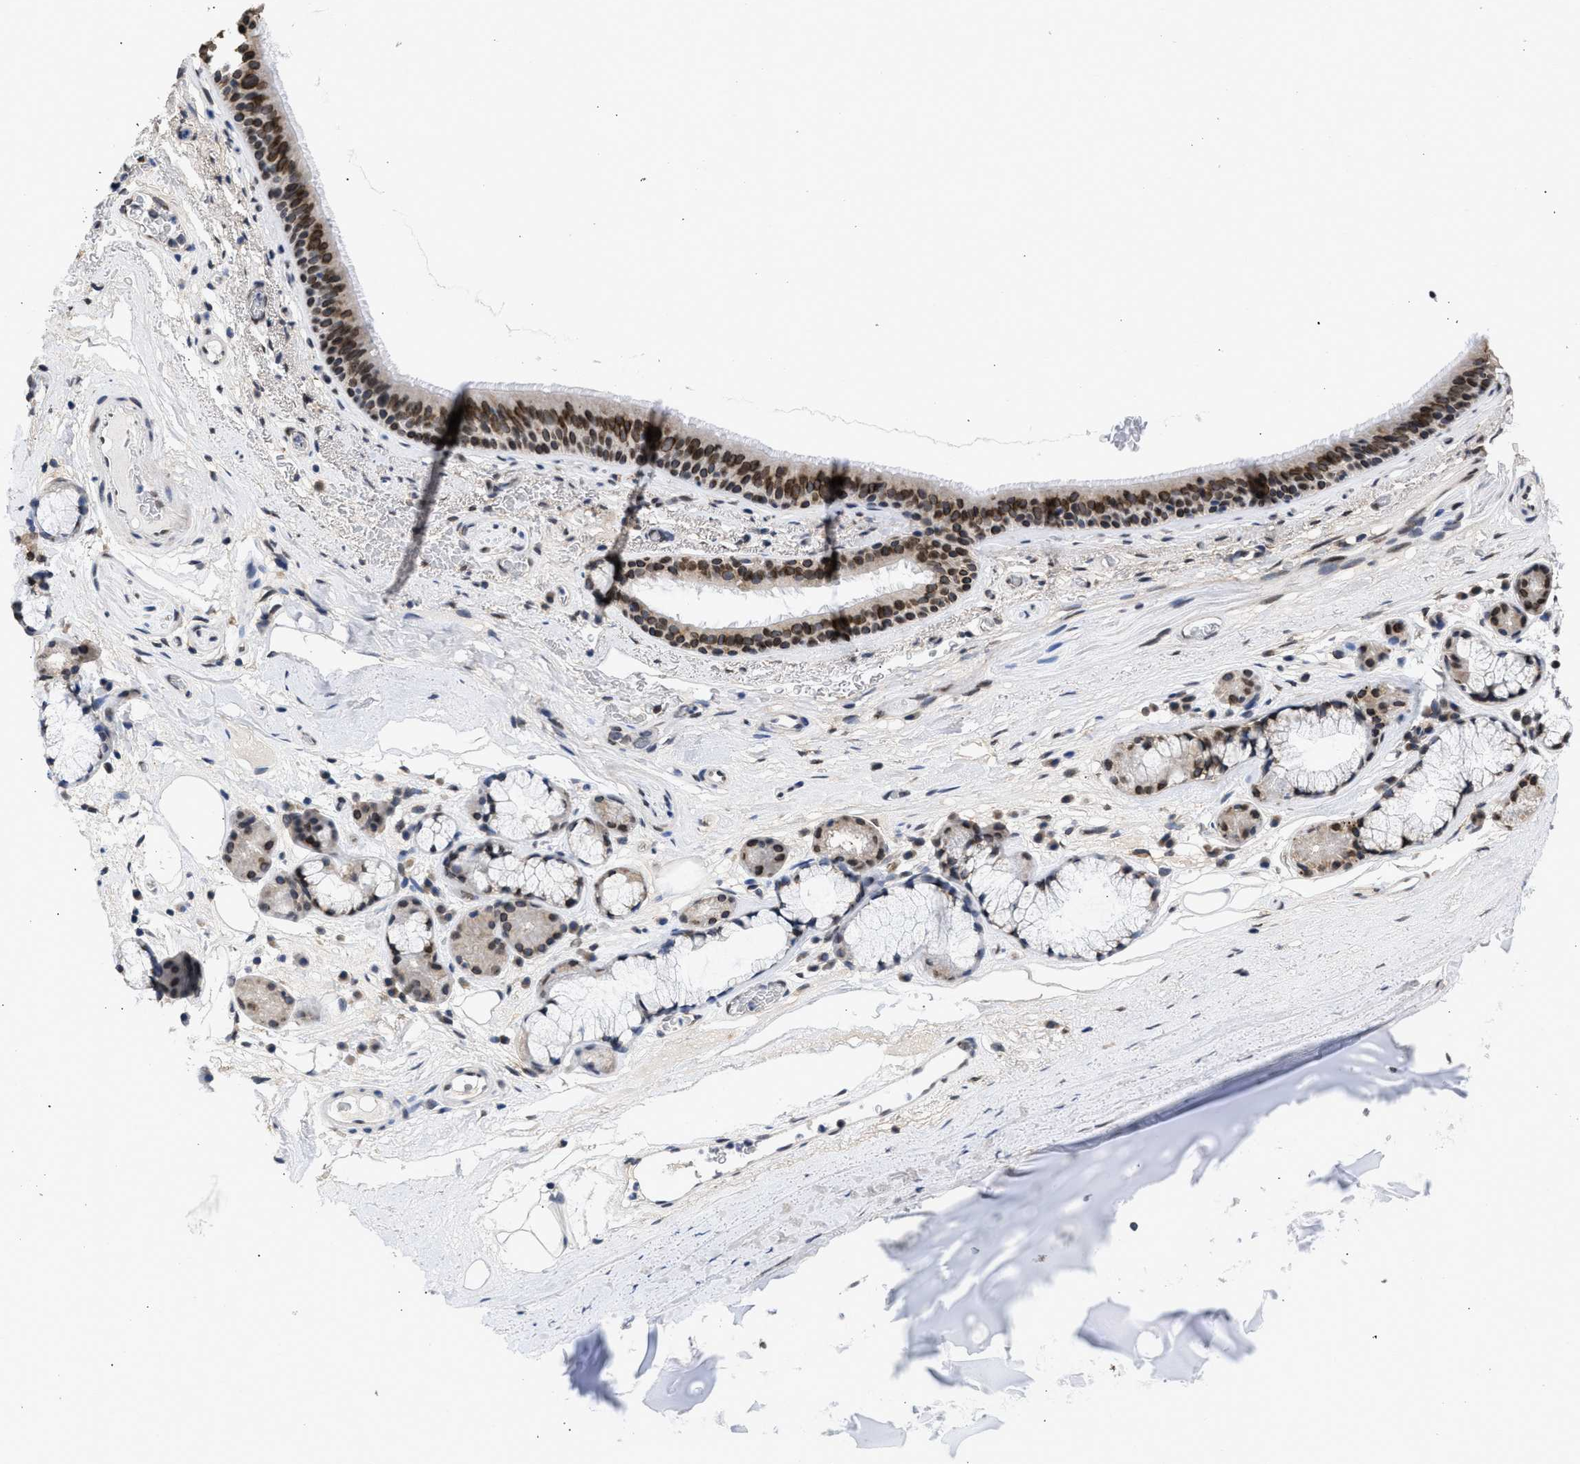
{"staining": {"intensity": "moderate", "quantity": ">75%", "location": "cytoplasmic/membranous,nuclear"}, "tissue": "bronchus", "cell_type": "Respiratory epithelial cells", "image_type": "normal", "snomed": [{"axis": "morphology", "description": "Normal tissue, NOS"}, {"axis": "topography", "description": "Cartilage tissue"}], "caption": "Moderate cytoplasmic/membranous,nuclear protein expression is seen in approximately >75% of respiratory epithelial cells in bronchus. Nuclei are stained in blue.", "gene": "NUP35", "patient": {"sex": "female", "age": 63}}